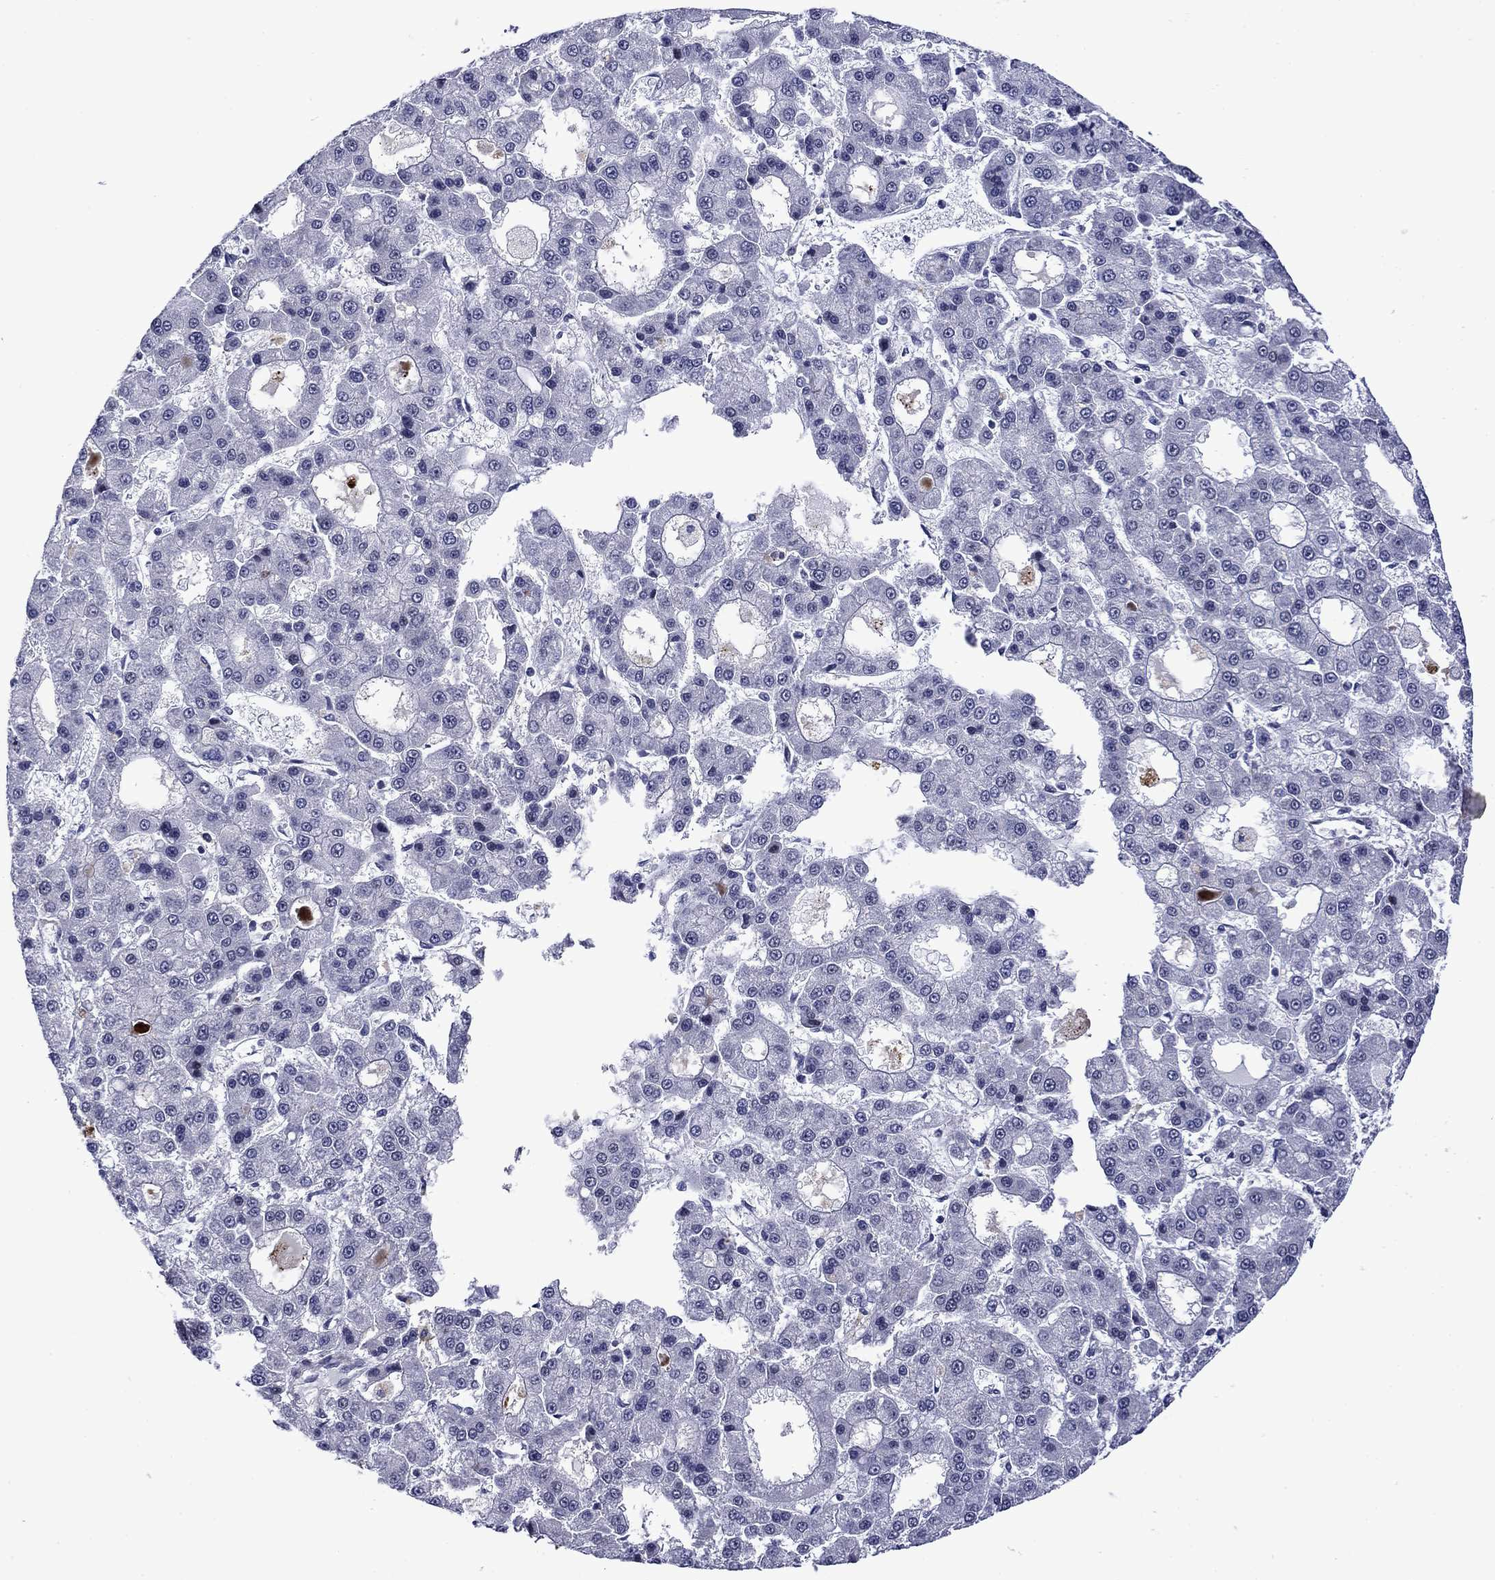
{"staining": {"intensity": "negative", "quantity": "none", "location": "none"}, "tissue": "liver cancer", "cell_type": "Tumor cells", "image_type": "cancer", "snomed": [{"axis": "morphology", "description": "Carcinoma, Hepatocellular, NOS"}, {"axis": "topography", "description": "Liver"}], "caption": "Liver hepatocellular carcinoma was stained to show a protein in brown. There is no significant expression in tumor cells.", "gene": "SURF2", "patient": {"sex": "male", "age": 70}}